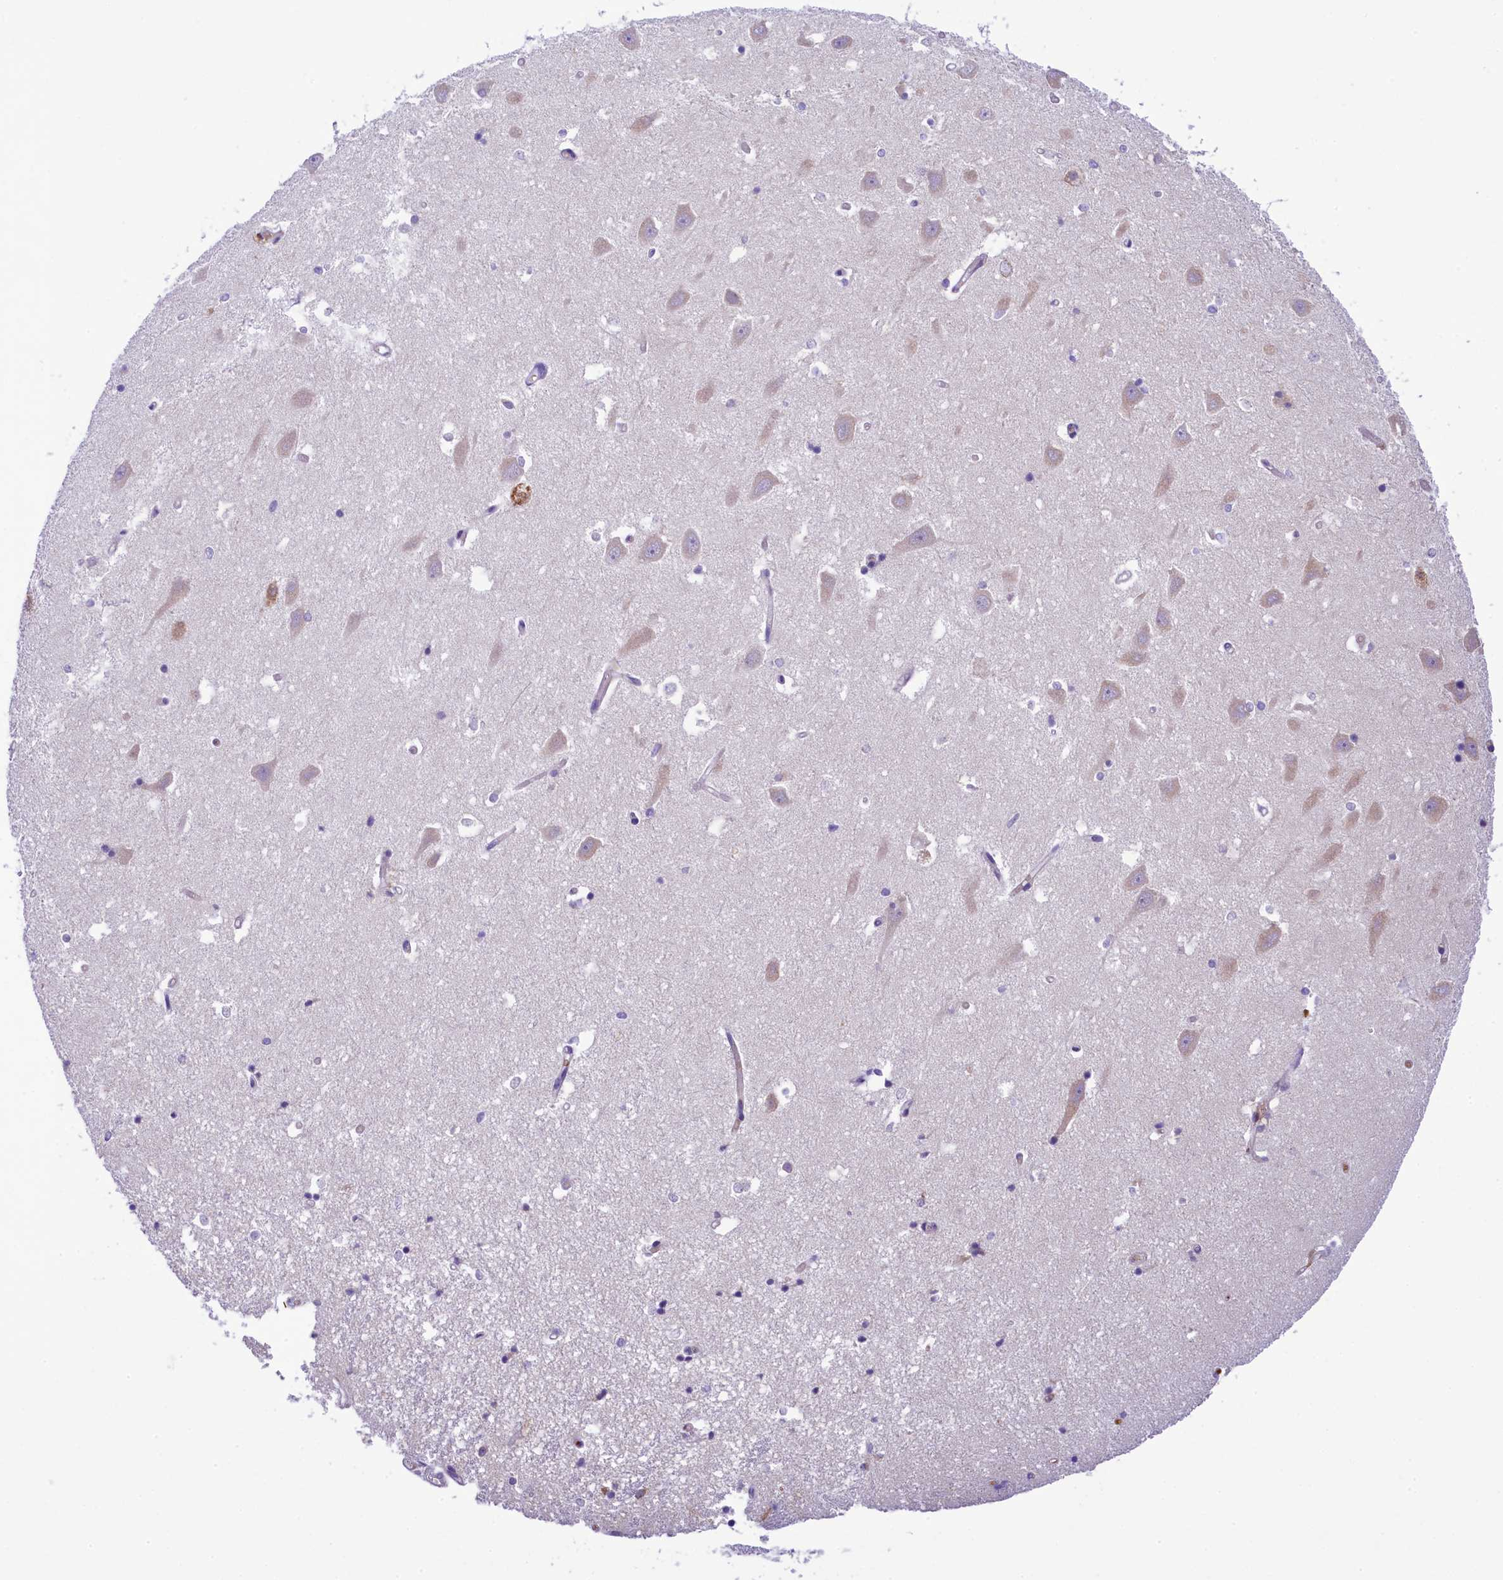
{"staining": {"intensity": "negative", "quantity": "none", "location": "none"}, "tissue": "hippocampus", "cell_type": "Glial cells", "image_type": "normal", "snomed": [{"axis": "morphology", "description": "Normal tissue, NOS"}, {"axis": "topography", "description": "Hippocampus"}], "caption": "Photomicrograph shows no protein expression in glial cells of unremarkable hippocampus.", "gene": "LARP4", "patient": {"sex": "male", "age": 70}}